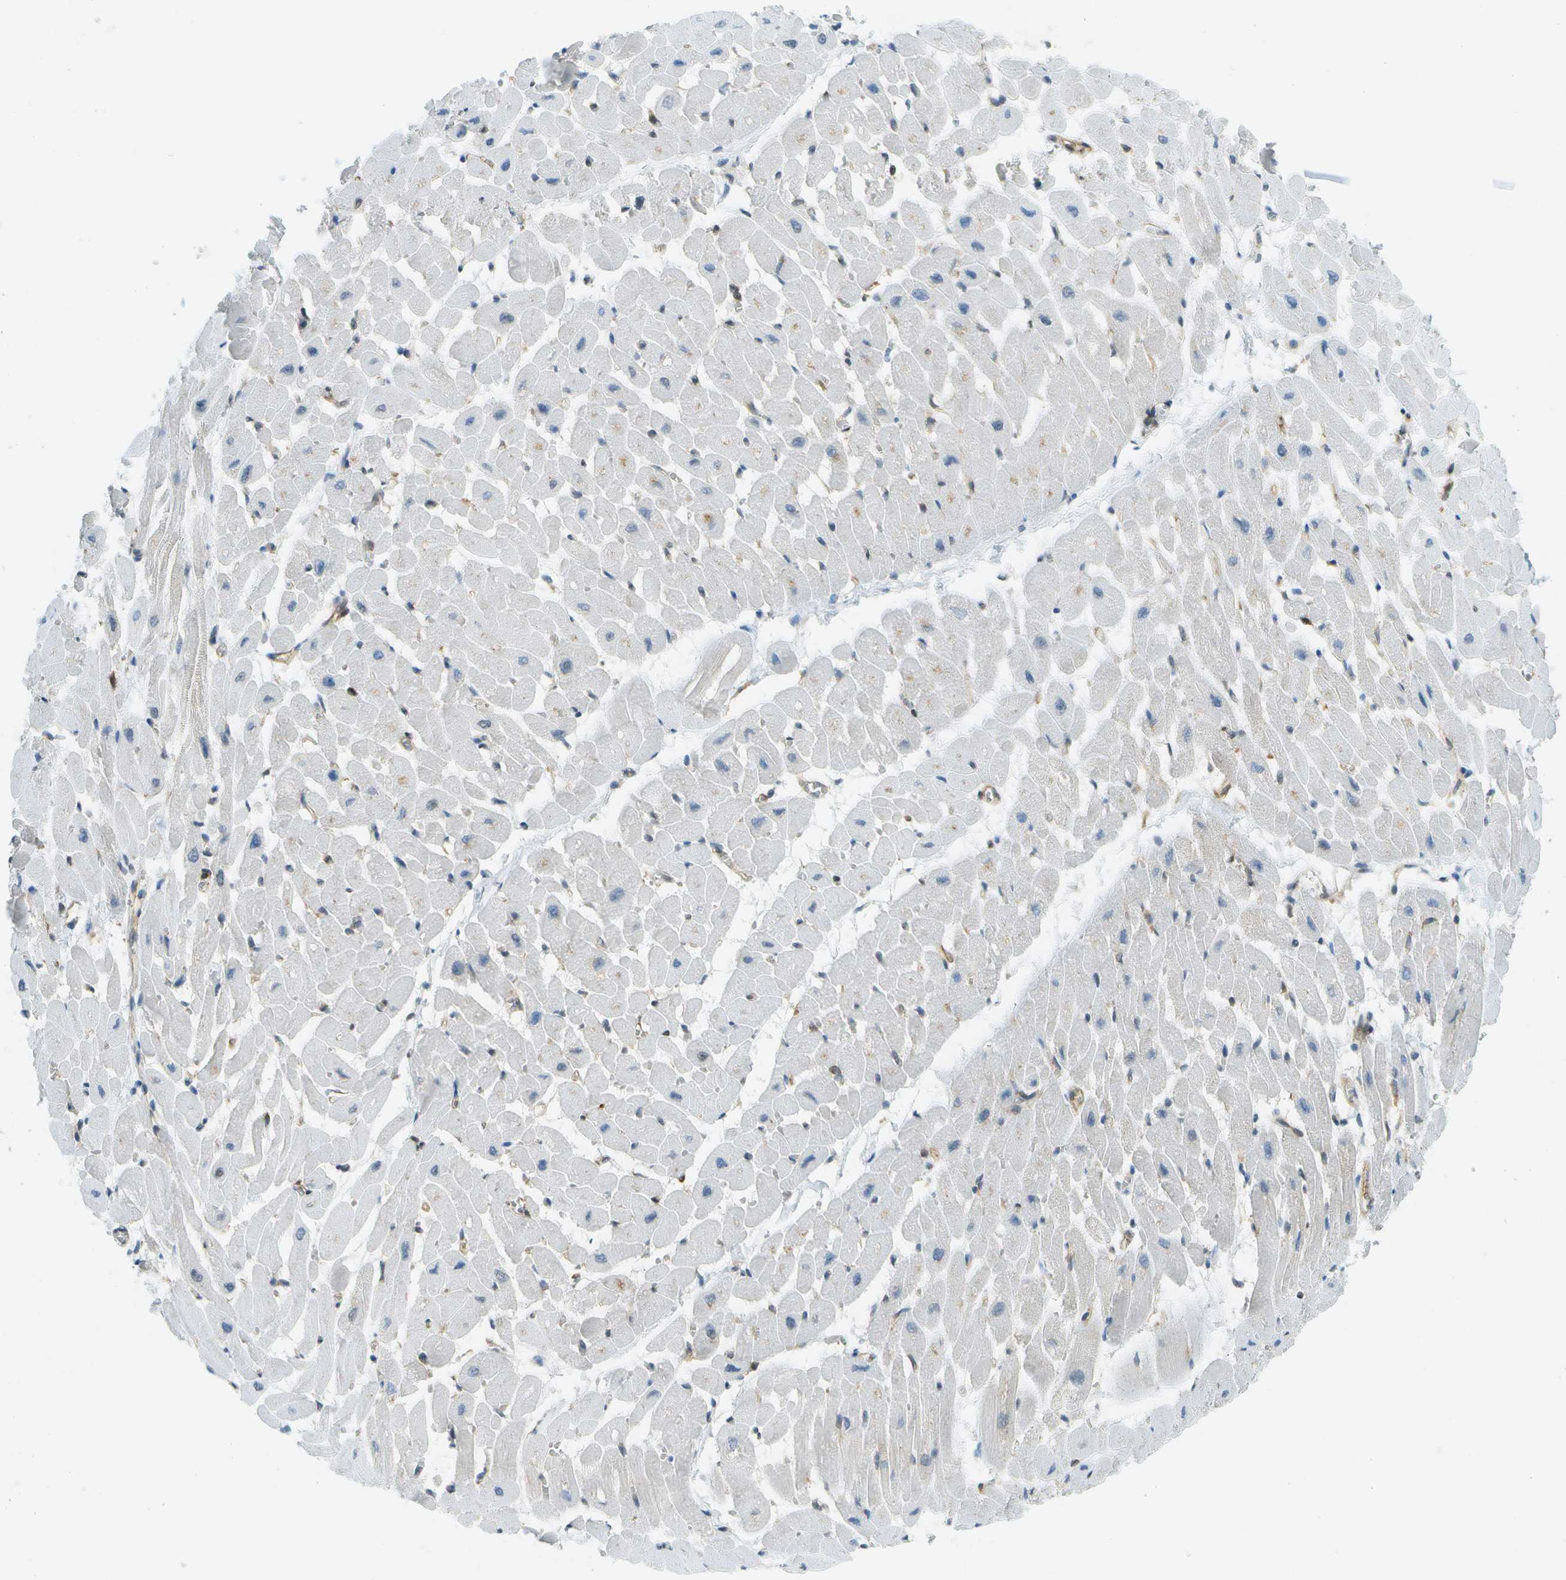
{"staining": {"intensity": "weak", "quantity": "<25%", "location": "cytoplasmic/membranous"}, "tissue": "heart muscle", "cell_type": "Cardiomyocytes", "image_type": "normal", "snomed": [{"axis": "morphology", "description": "Normal tissue, NOS"}, {"axis": "topography", "description": "Heart"}], "caption": "Heart muscle stained for a protein using immunohistochemistry reveals no staining cardiomyocytes.", "gene": "TMTC1", "patient": {"sex": "male", "age": 45}}